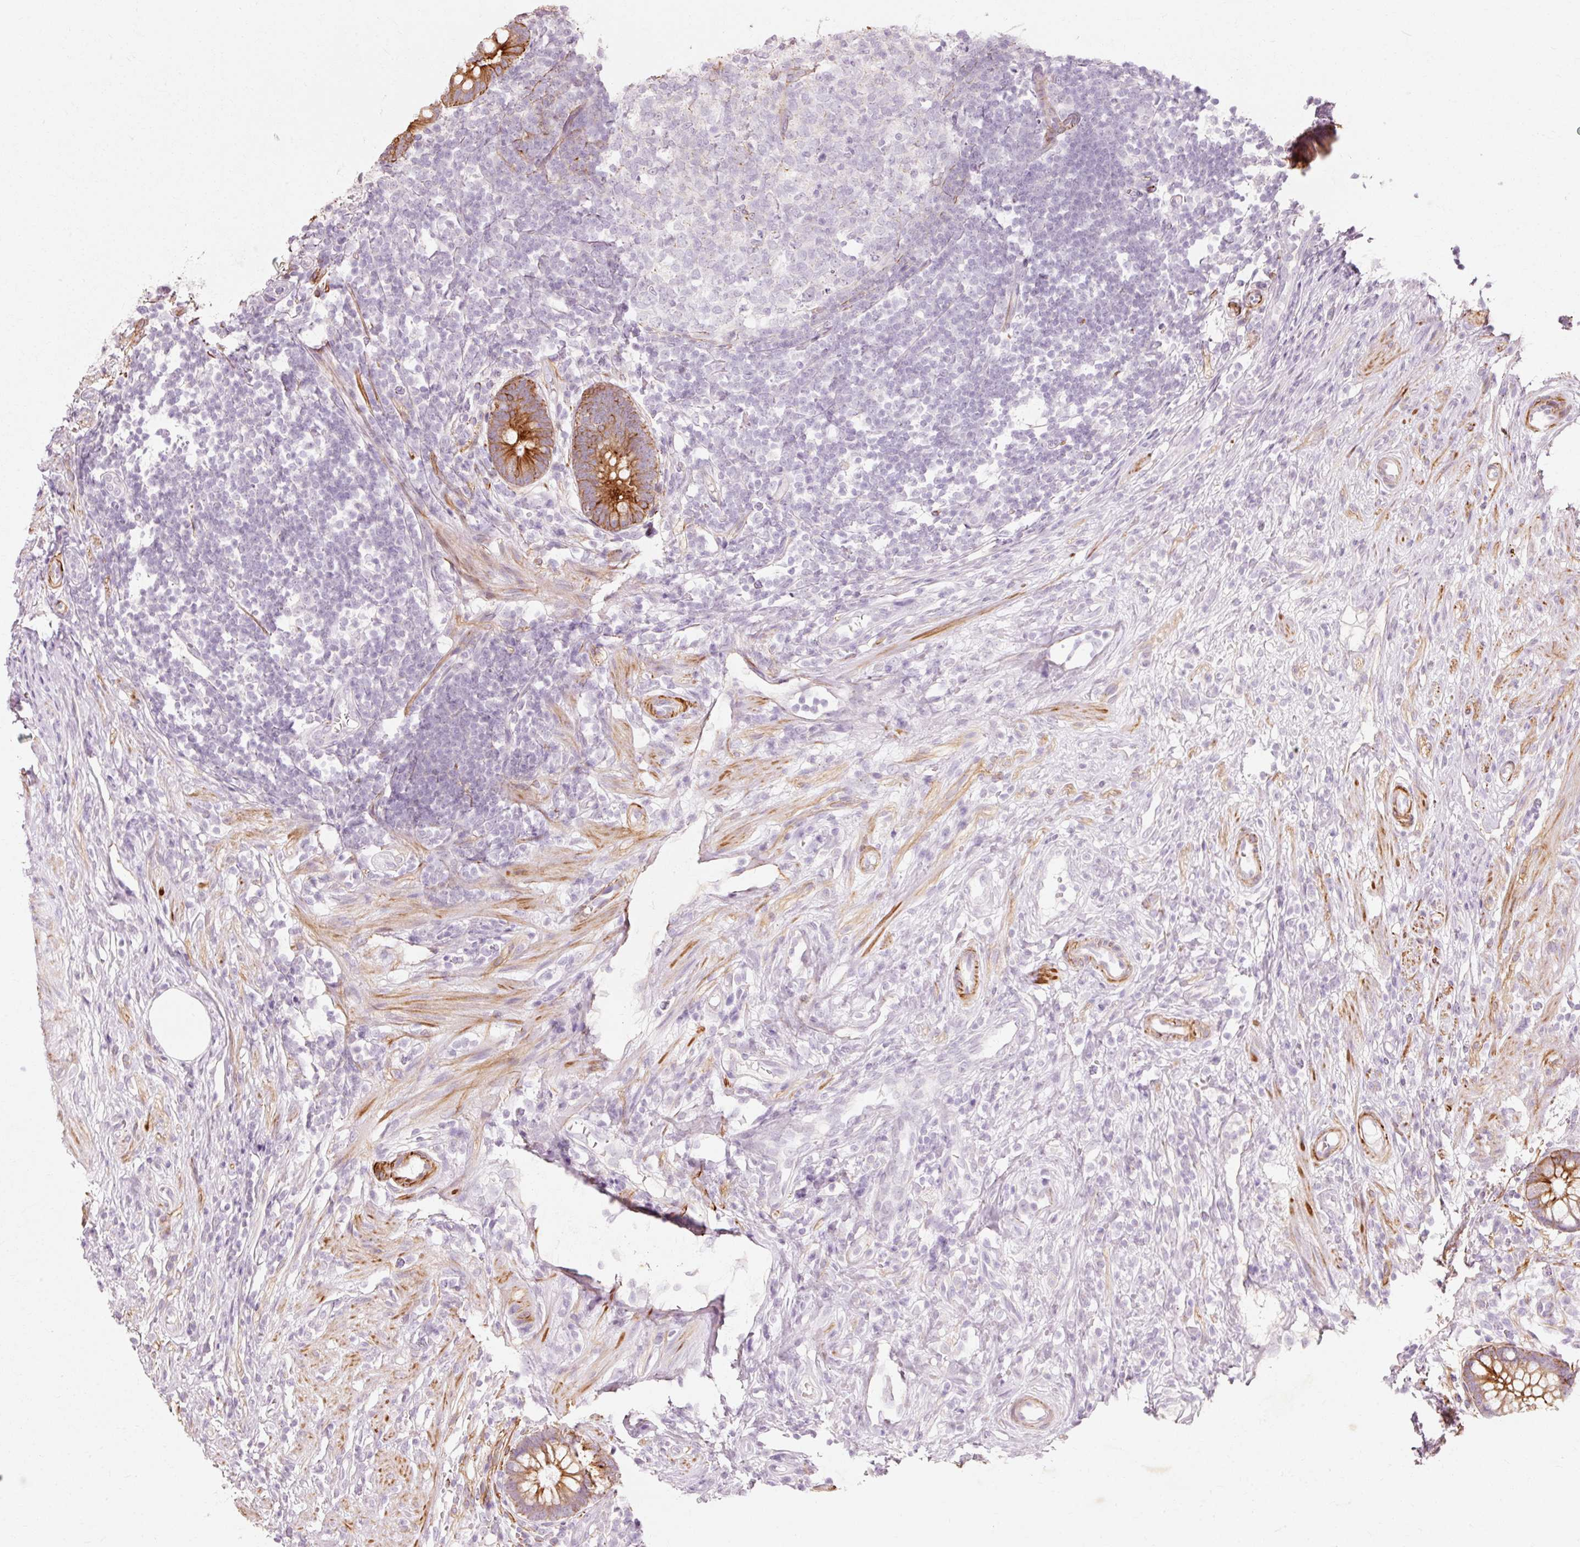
{"staining": {"intensity": "strong", "quantity": "25%-75%", "location": "cytoplasmic/membranous"}, "tissue": "appendix", "cell_type": "Glandular cells", "image_type": "normal", "snomed": [{"axis": "morphology", "description": "Normal tissue, NOS"}, {"axis": "topography", "description": "Appendix"}], "caption": "Protein staining demonstrates strong cytoplasmic/membranous positivity in about 25%-75% of glandular cells in benign appendix.", "gene": "TRIM73", "patient": {"sex": "female", "age": 56}}